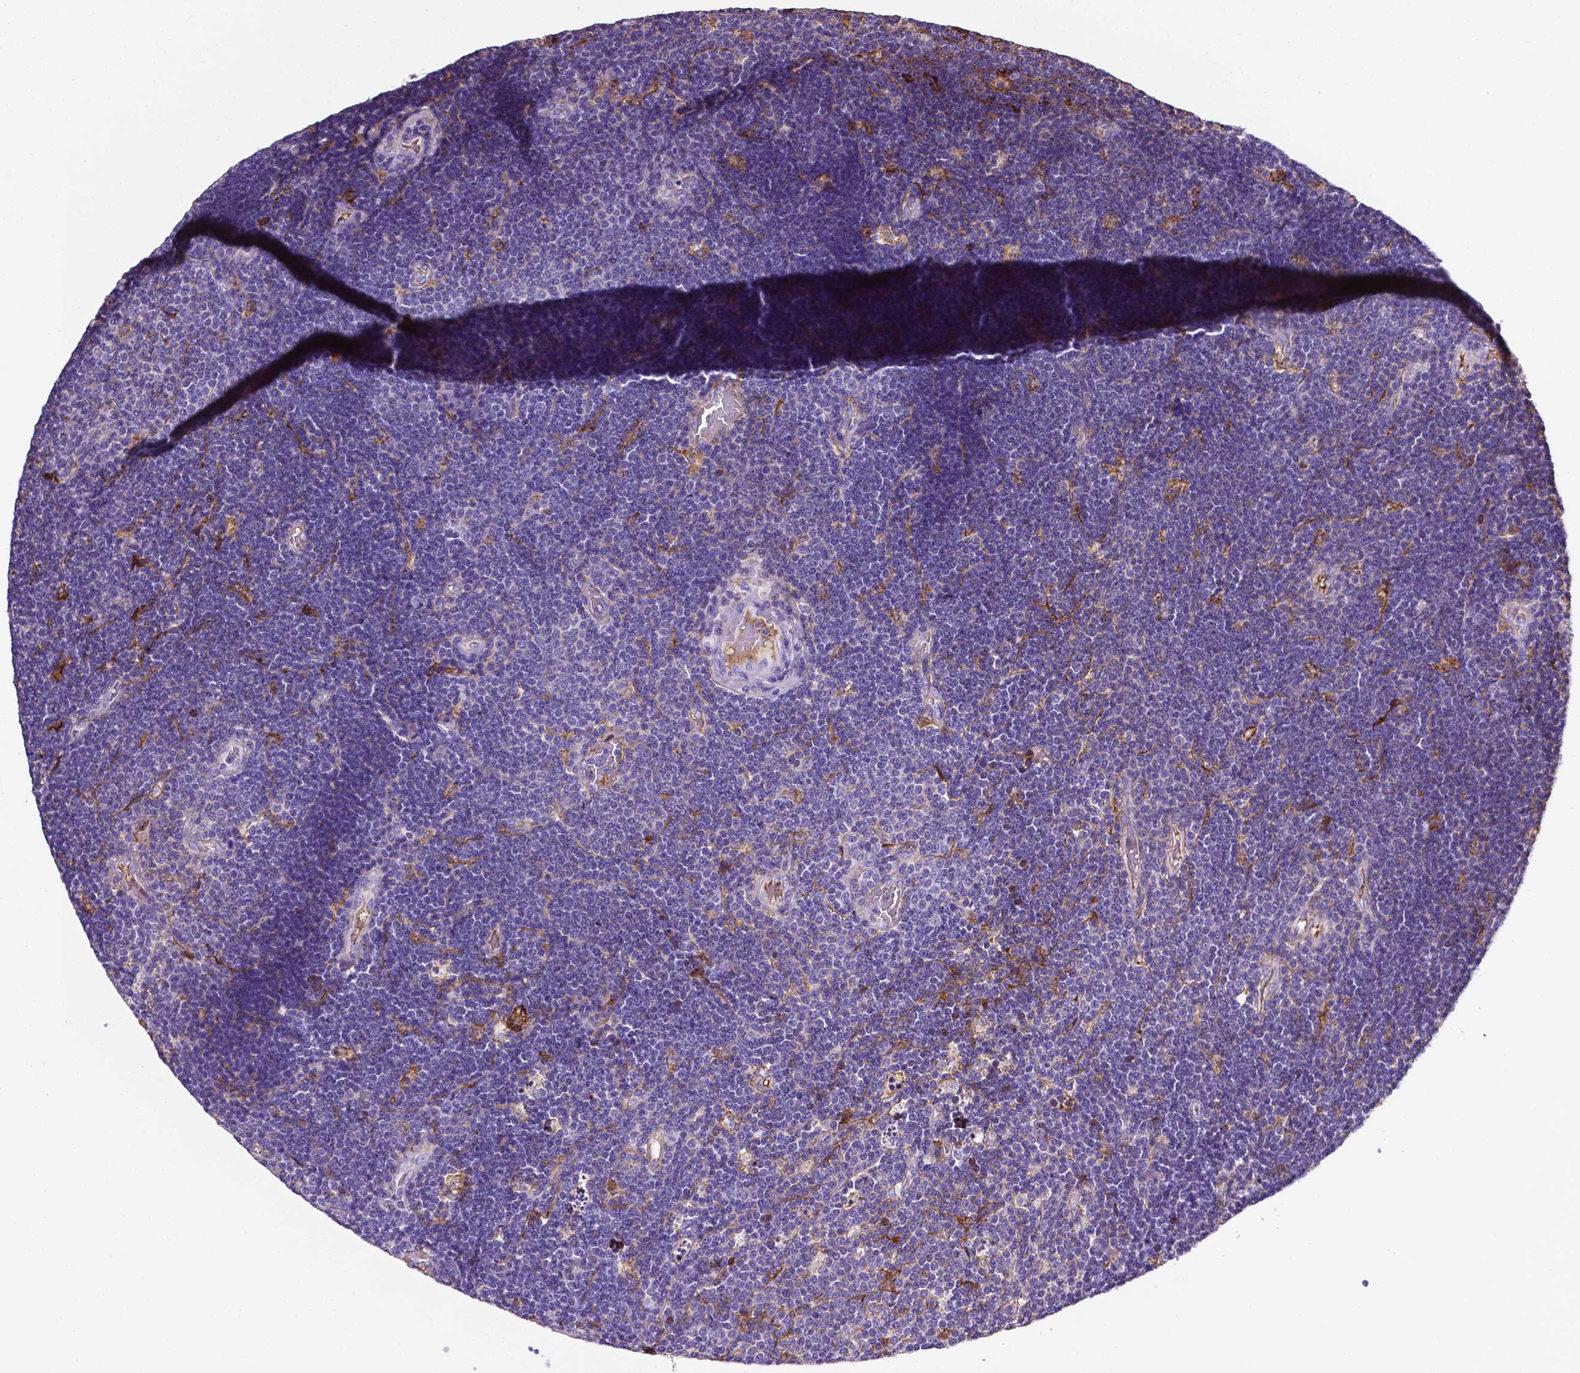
{"staining": {"intensity": "negative", "quantity": "none", "location": "none"}, "tissue": "lymphoma", "cell_type": "Tumor cells", "image_type": "cancer", "snomed": [{"axis": "morphology", "description": "Malignant lymphoma, non-Hodgkin's type, Low grade"}, {"axis": "topography", "description": "Brain"}], "caption": "The immunohistochemistry (IHC) image has no significant positivity in tumor cells of low-grade malignant lymphoma, non-Hodgkin's type tissue.", "gene": "APOE", "patient": {"sex": "female", "age": 66}}